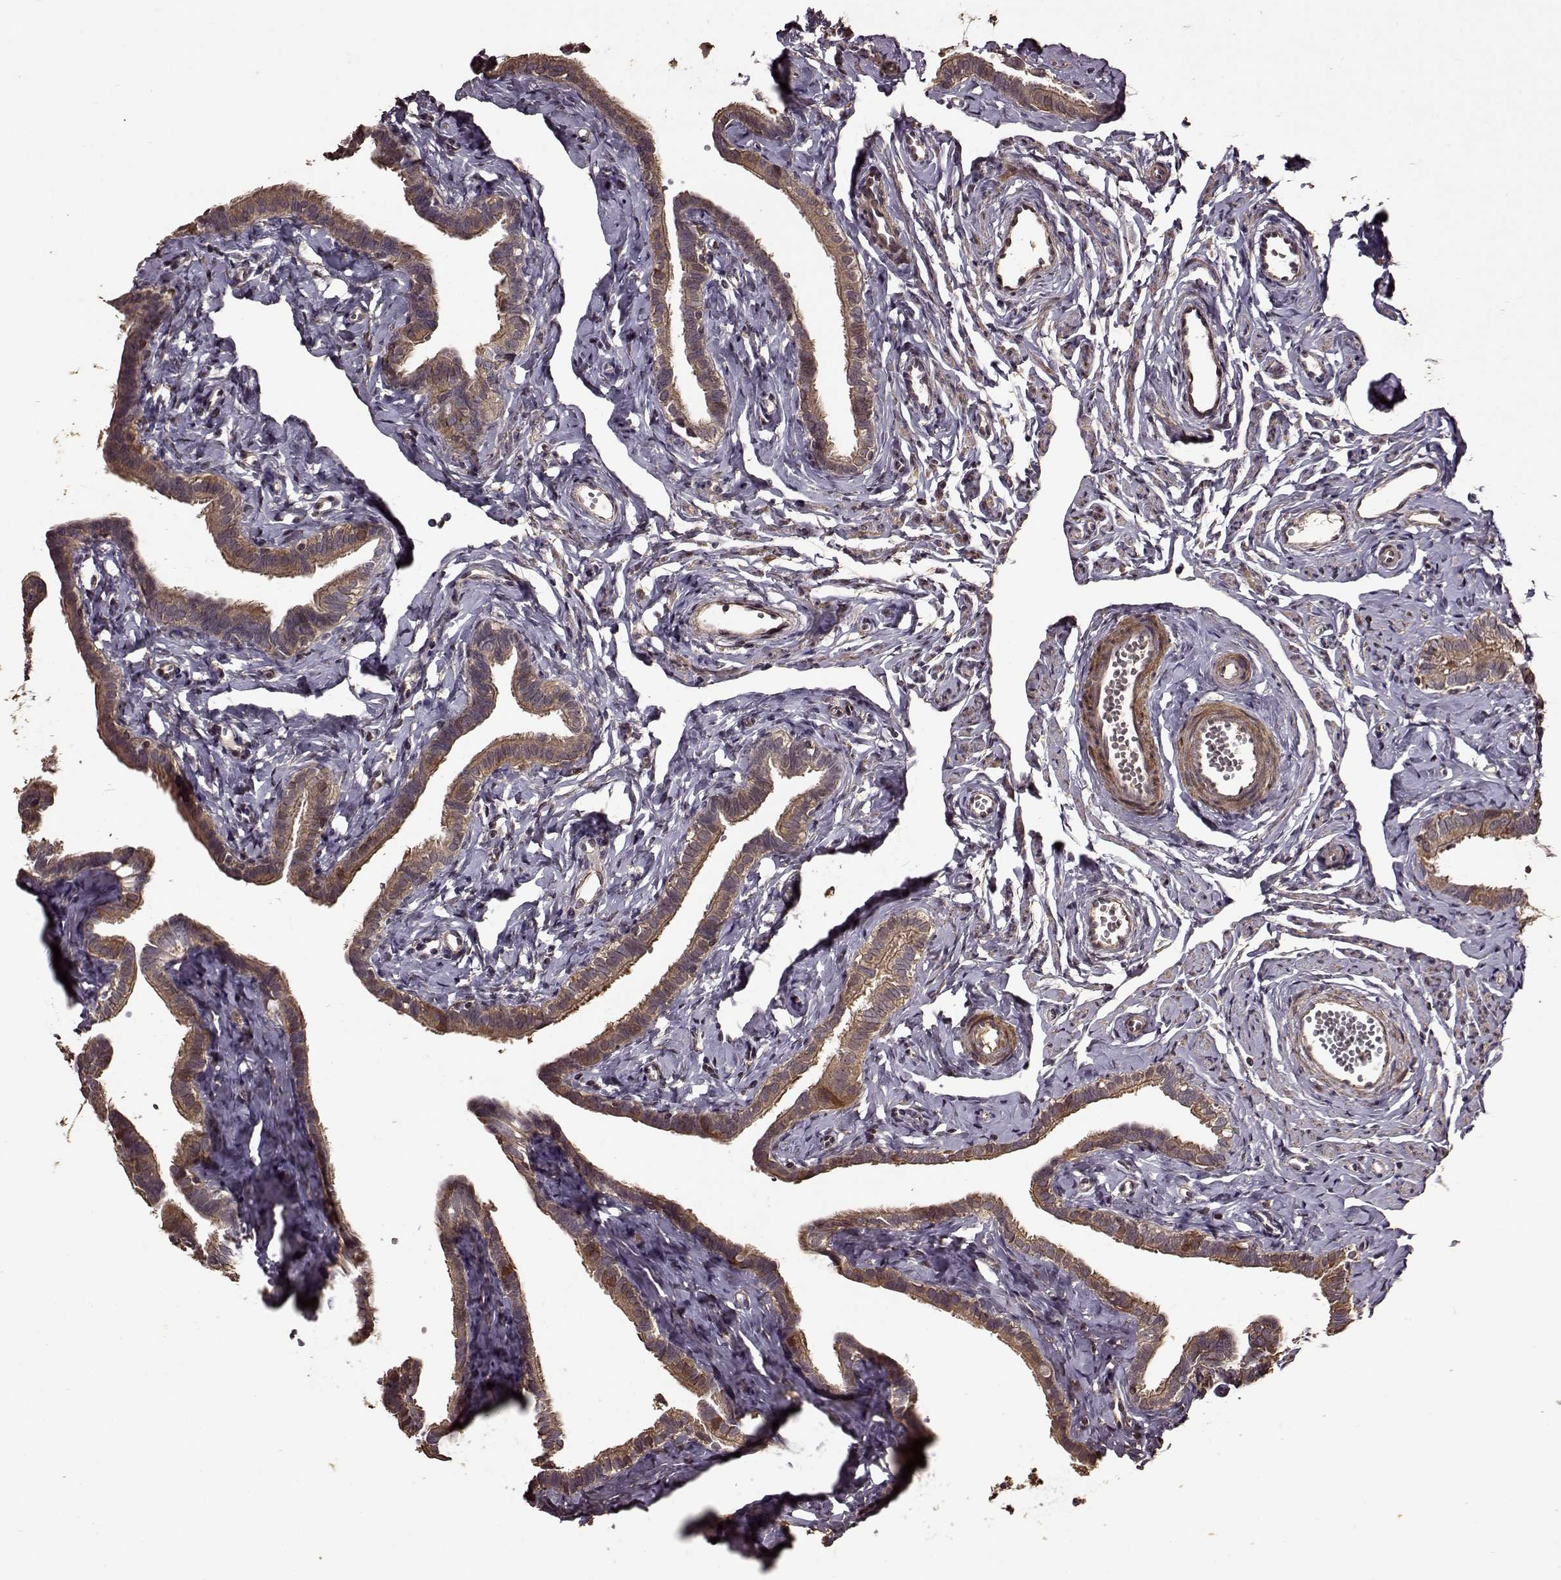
{"staining": {"intensity": "weak", "quantity": ">75%", "location": "cytoplasmic/membranous"}, "tissue": "fallopian tube", "cell_type": "Glandular cells", "image_type": "normal", "snomed": [{"axis": "morphology", "description": "Normal tissue, NOS"}, {"axis": "topography", "description": "Fallopian tube"}], "caption": "Benign fallopian tube was stained to show a protein in brown. There is low levels of weak cytoplasmic/membranous expression in approximately >75% of glandular cells. Nuclei are stained in blue.", "gene": "FBXW11", "patient": {"sex": "female", "age": 41}}